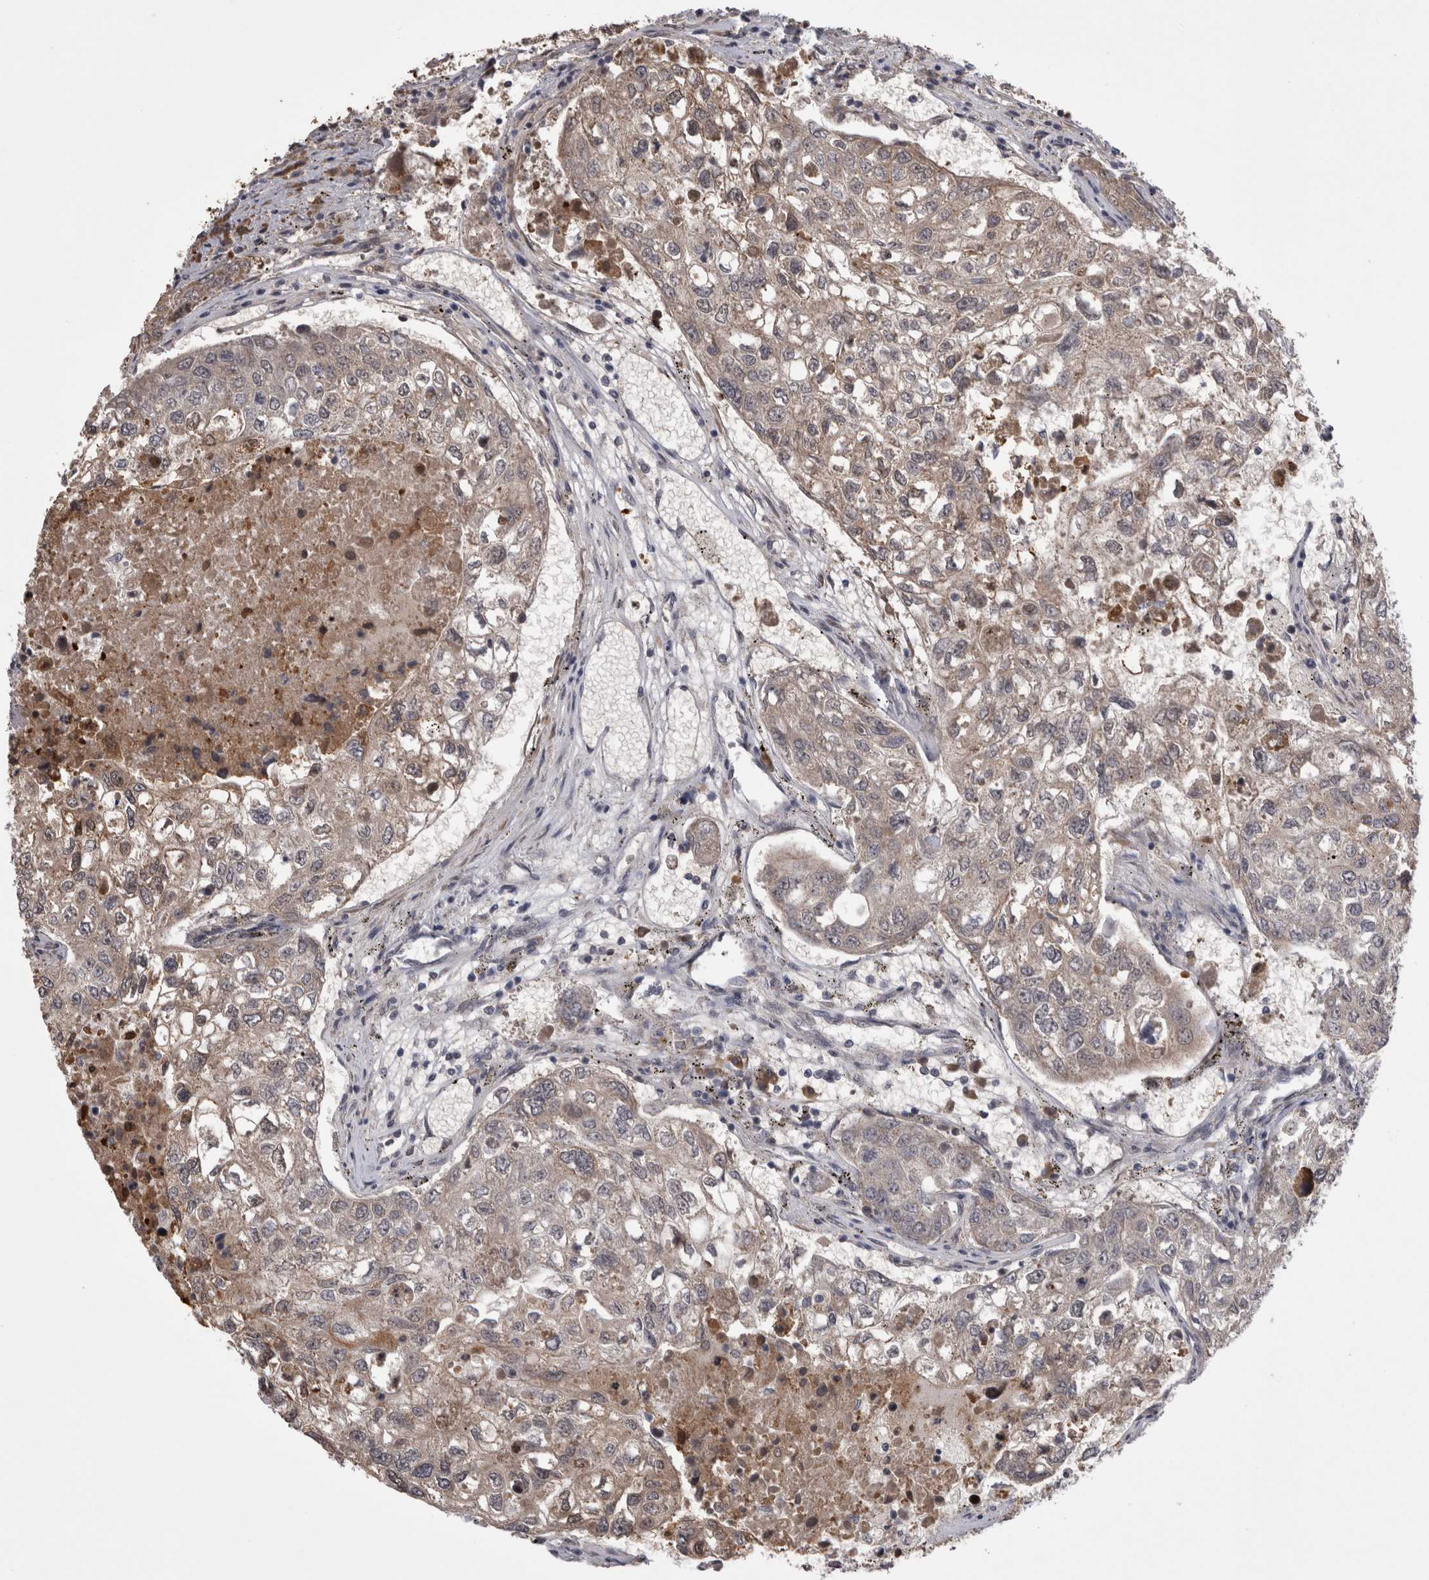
{"staining": {"intensity": "weak", "quantity": ">75%", "location": "cytoplasmic/membranous"}, "tissue": "urothelial cancer", "cell_type": "Tumor cells", "image_type": "cancer", "snomed": [{"axis": "morphology", "description": "Urothelial carcinoma, High grade"}, {"axis": "topography", "description": "Lymph node"}, {"axis": "topography", "description": "Urinary bladder"}], "caption": "High-power microscopy captured an immunohistochemistry histopathology image of urothelial cancer, revealing weak cytoplasmic/membranous staining in about >75% of tumor cells.", "gene": "CHIC2", "patient": {"sex": "male", "age": 51}}